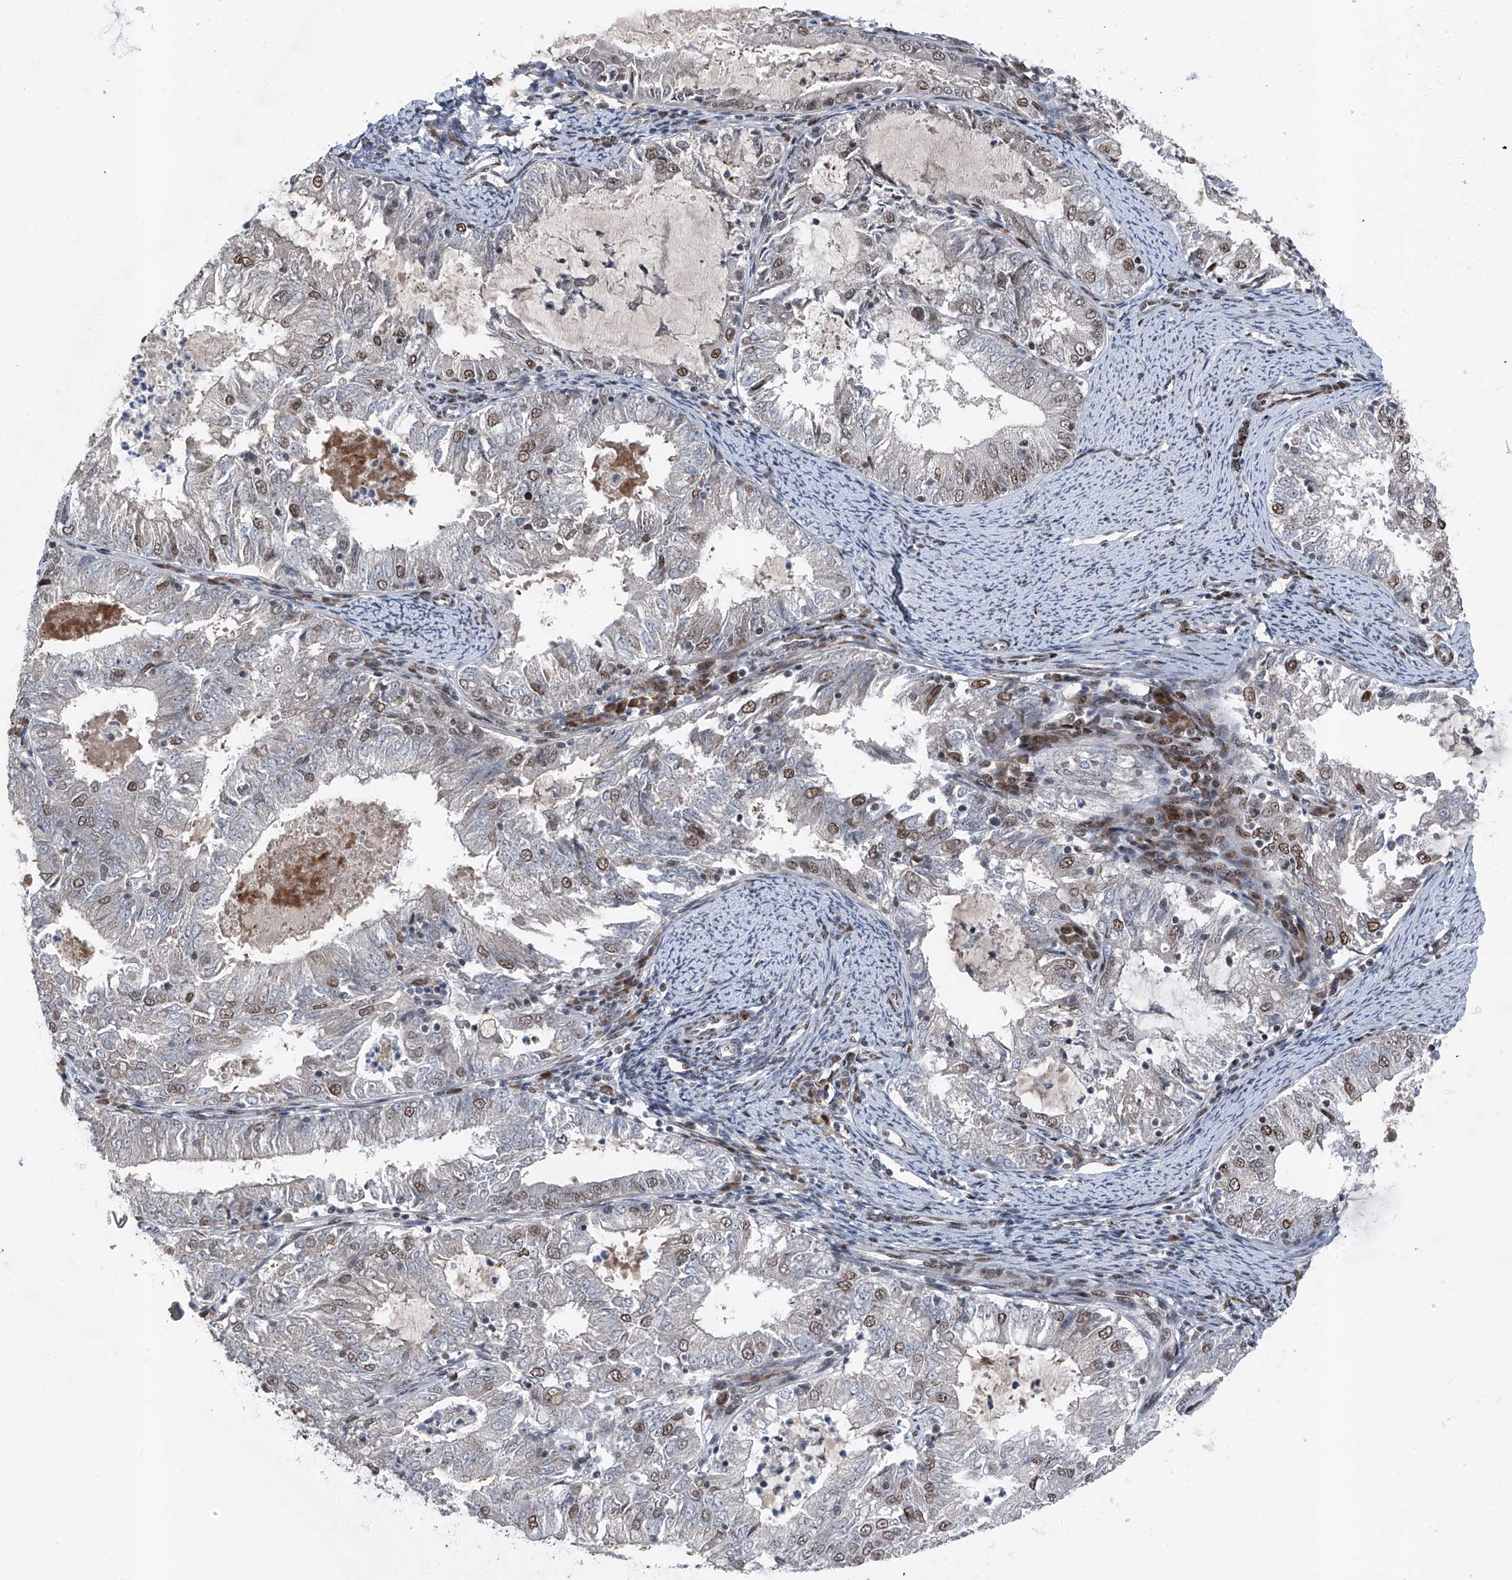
{"staining": {"intensity": "moderate", "quantity": "25%-75%", "location": "nuclear"}, "tissue": "endometrial cancer", "cell_type": "Tumor cells", "image_type": "cancer", "snomed": [{"axis": "morphology", "description": "Adenocarcinoma, NOS"}, {"axis": "topography", "description": "Endometrium"}], "caption": "Immunohistochemical staining of human endometrial adenocarcinoma exhibits moderate nuclear protein staining in approximately 25%-75% of tumor cells.", "gene": "BMI1", "patient": {"sex": "female", "age": 57}}